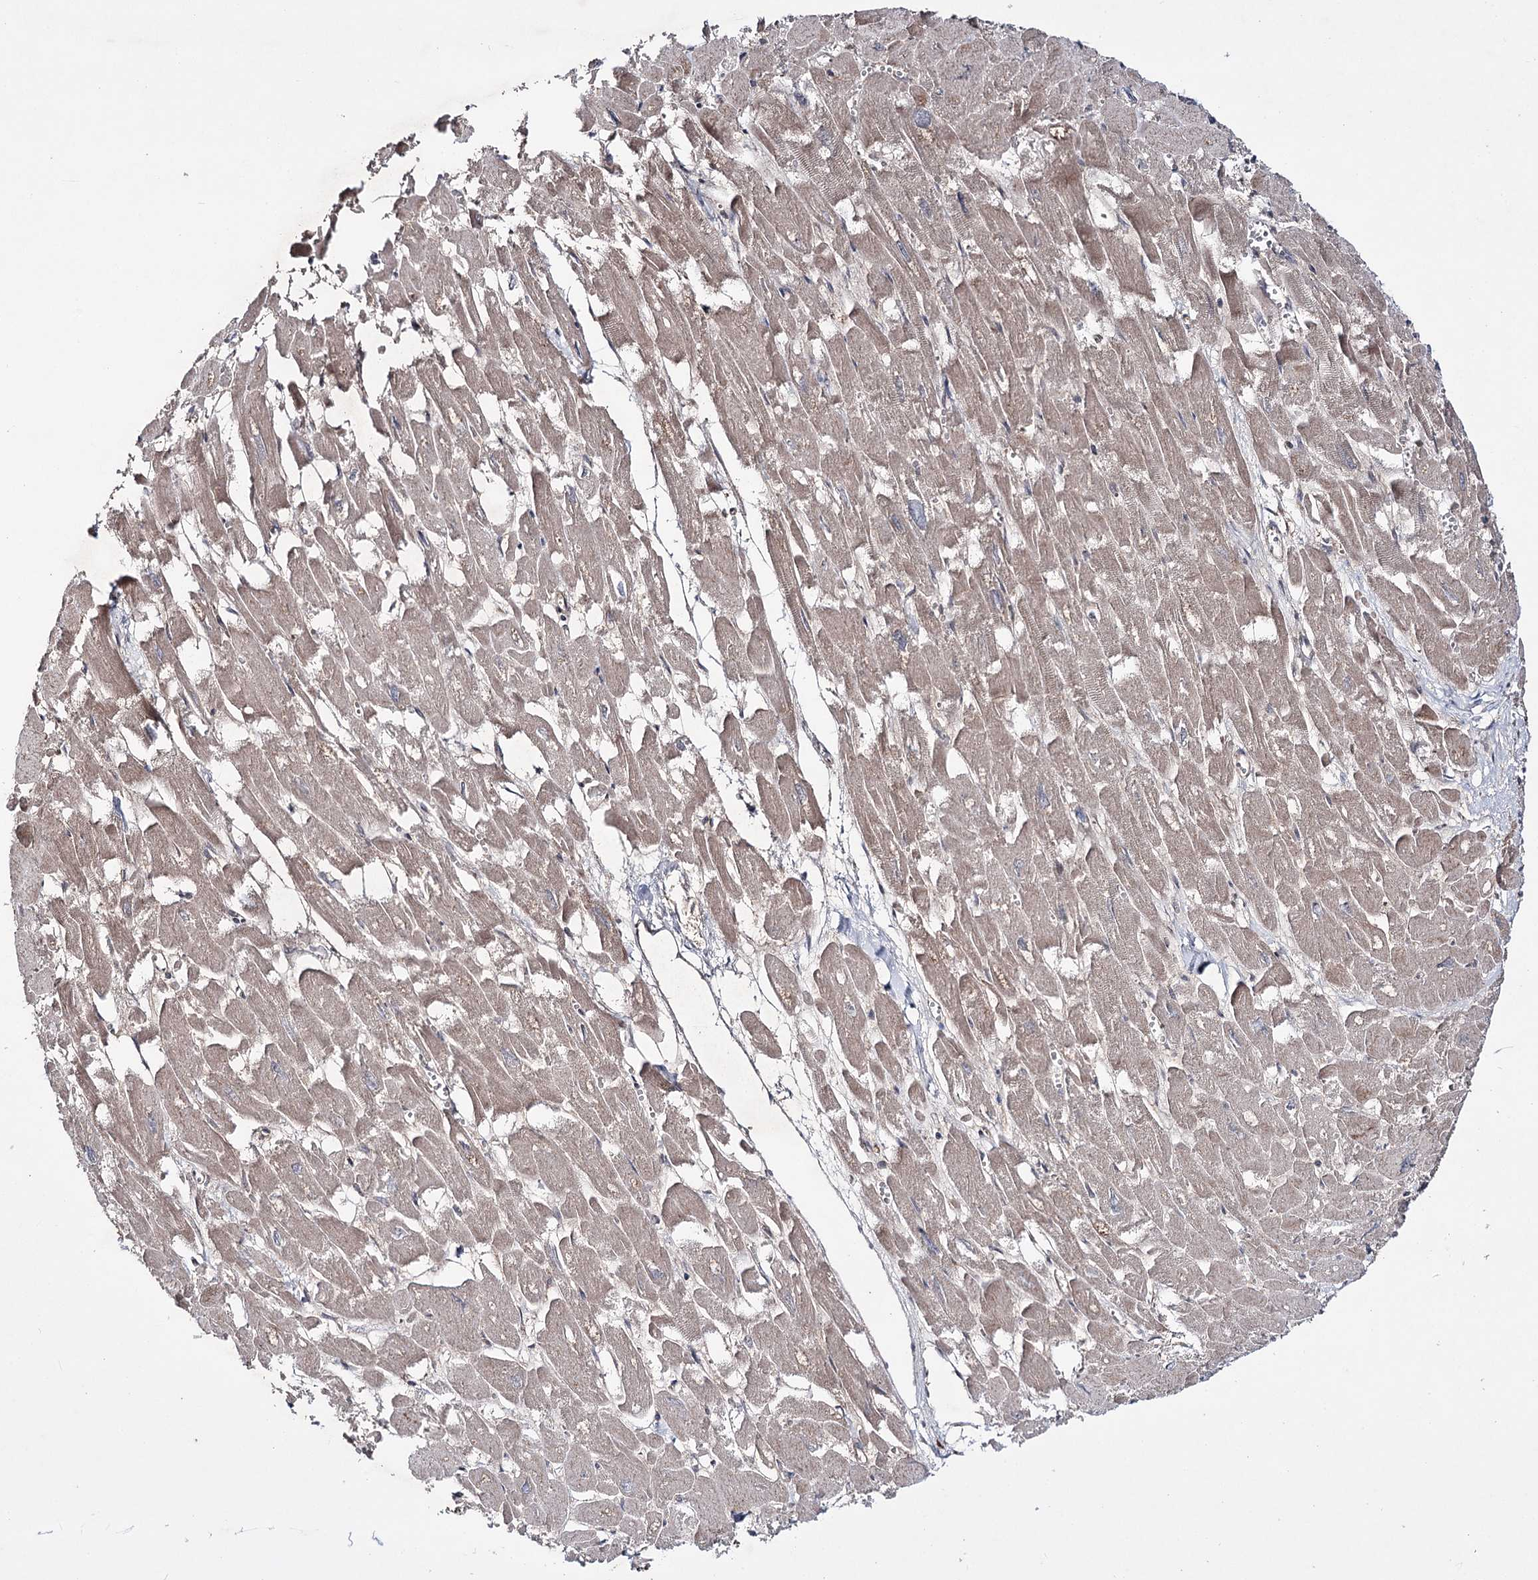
{"staining": {"intensity": "weak", "quantity": "25%-75%", "location": "cytoplasmic/membranous"}, "tissue": "heart muscle", "cell_type": "Cardiomyocytes", "image_type": "normal", "snomed": [{"axis": "morphology", "description": "Normal tissue, NOS"}, {"axis": "topography", "description": "Heart"}], "caption": "Immunohistochemical staining of benign human heart muscle reveals low levels of weak cytoplasmic/membranous staining in about 25%-75% of cardiomyocytes.", "gene": "HOXC11", "patient": {"sex": "male", "age": 54}}